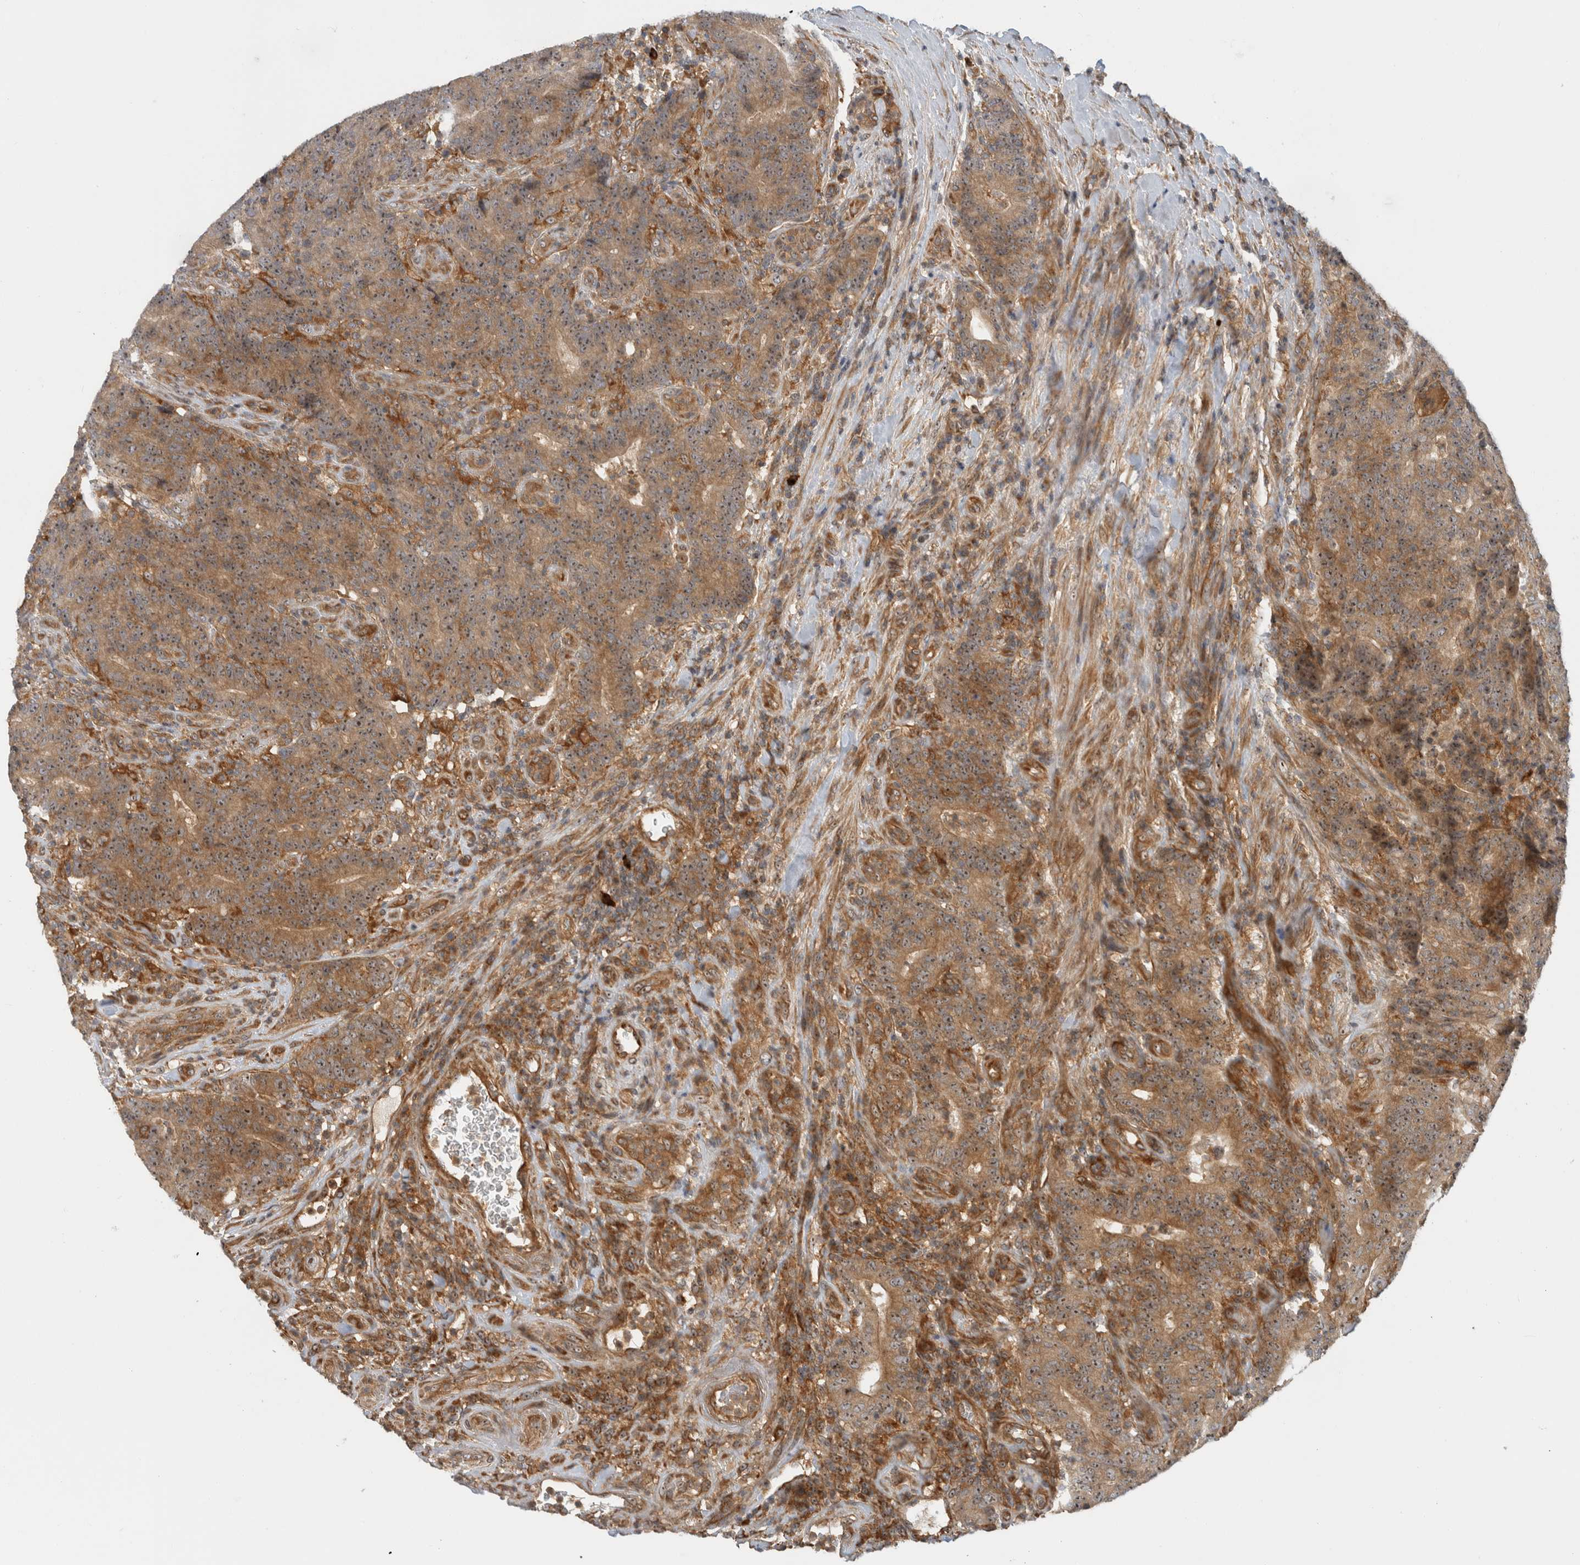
{"staining": {"intensity": "moderate", "quantity": ">75%", "location": "cytoplasmic/membranous,nuclear"}, "tissue": "colorectal cancer", "cell_type": "Tumor cells", "image_type": "cancer", "snomed": [{"axis": "morphology", "description": "Normal tissue, NOS"}, {"axis": "morphology", "description": "Adenocarcinoma, NOS"}, {"axis": "topography", "description": "Colon"}], "caption": "This photomicrograph exhibits immunohistochemistry staining of human adenocarcinoma (colorectal), with medium moderate cytoplasmic/membranous and nuclear positivity in approximately >75% of tumor cells.", "gene": "WASF2", "patient": {"sex": "female", "age": 75}}